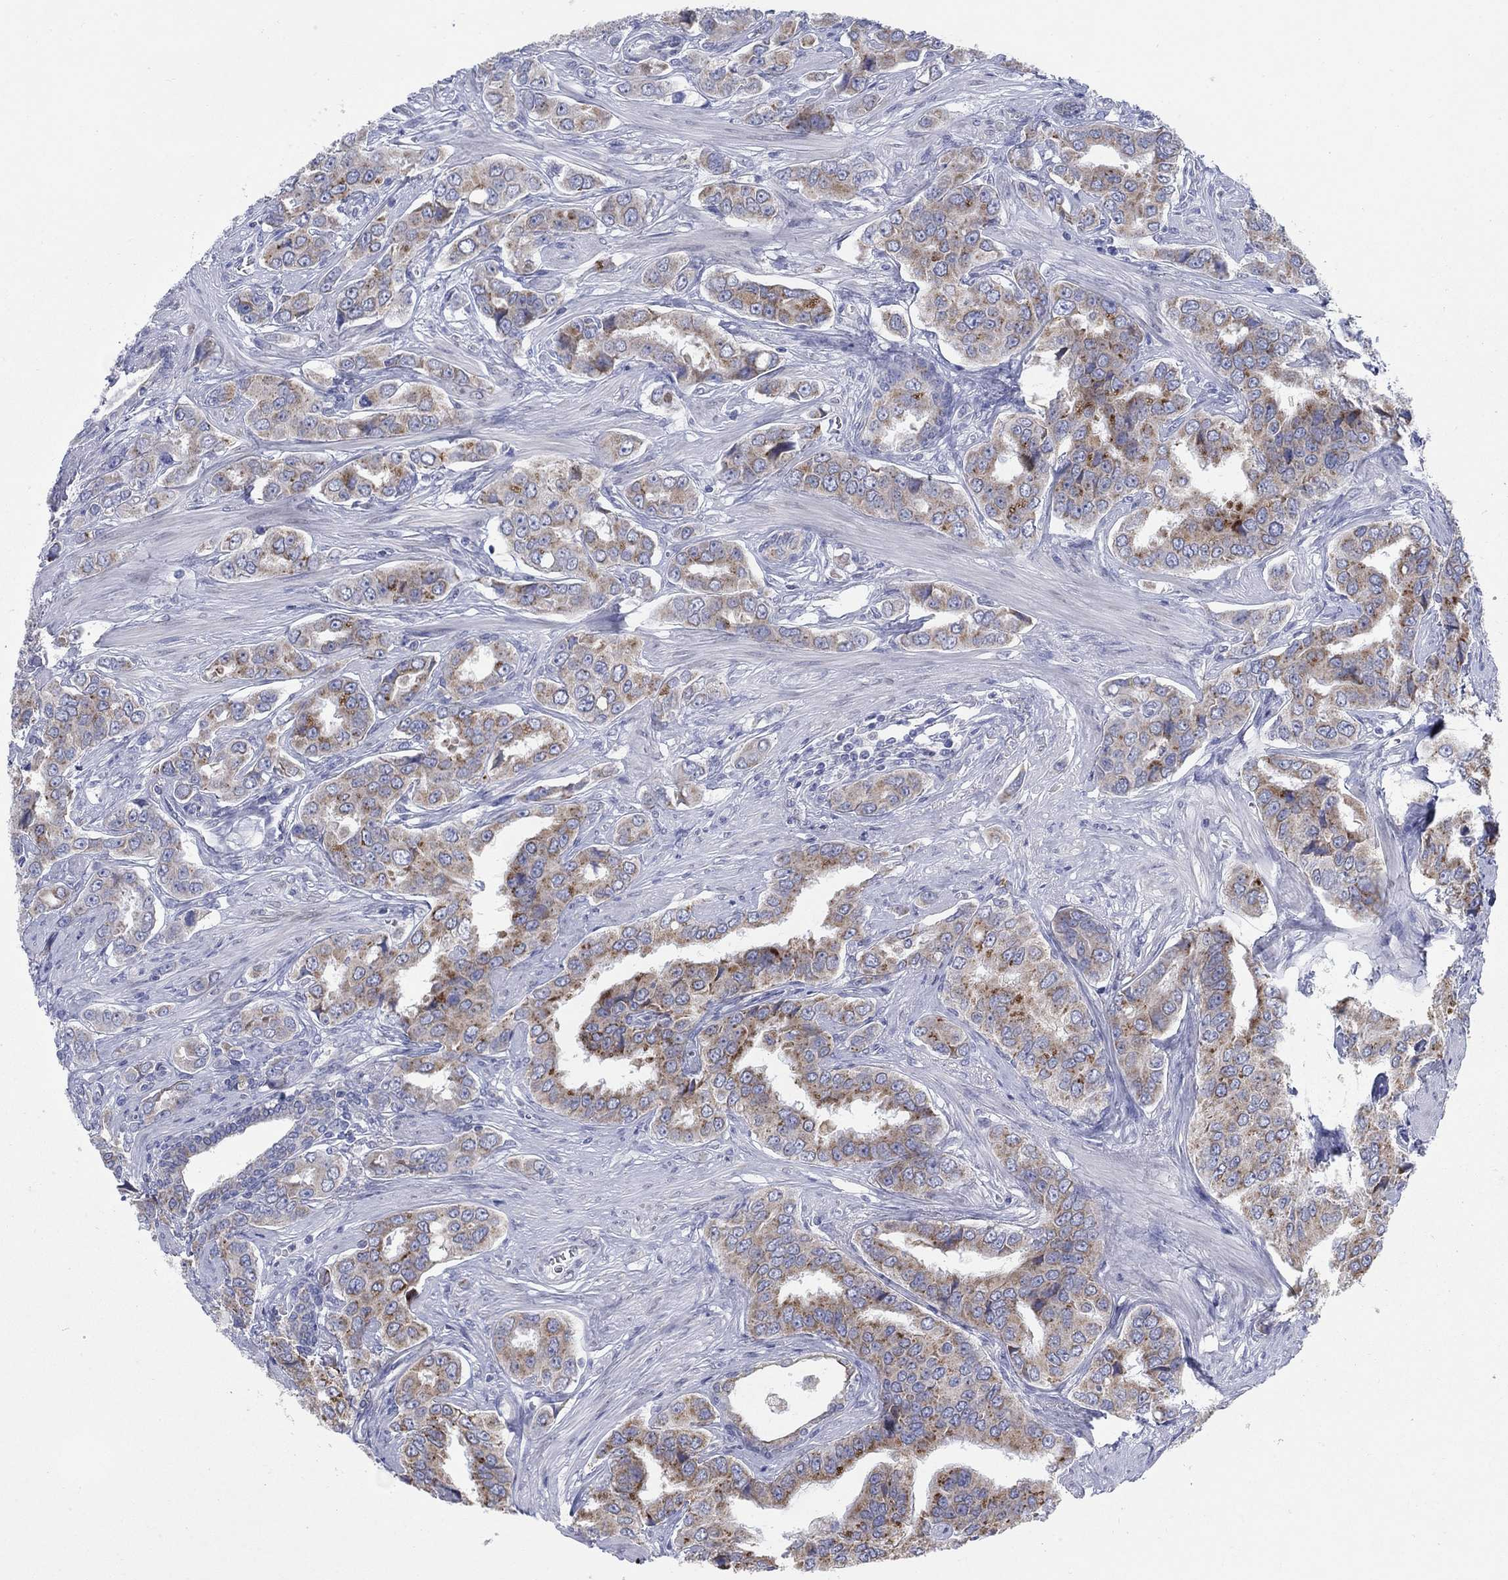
{"staining": {"intensity": "strong", "quantity": "25%-75%", "location": "cytoplasmic/membranous"}, "tissue": "prostate cancer", "cell_type": "Tumor cells", "image_type": "cancer", "snomed": [{"axis": "morphology", "description": "Adenocarcinoma, NOS"}, {"axis": "topography", "description": "Prostate and seminal vesicle, NOS"}, {"axis": "topography", "description": "Prostate"}], "caption": "Strong cytoplasmic/membranous expression is appreciated in about 25%-75% of tumor cells in prostate adenocarcinoma. Using DAB (3,3'-diaminobenzidine) (brown) and hematoxylin (blue) stains, captured at high magnification using brightfield microscopy.", "gene": "SCCPDH", "patient": {"sex": "male", "age": 69}}